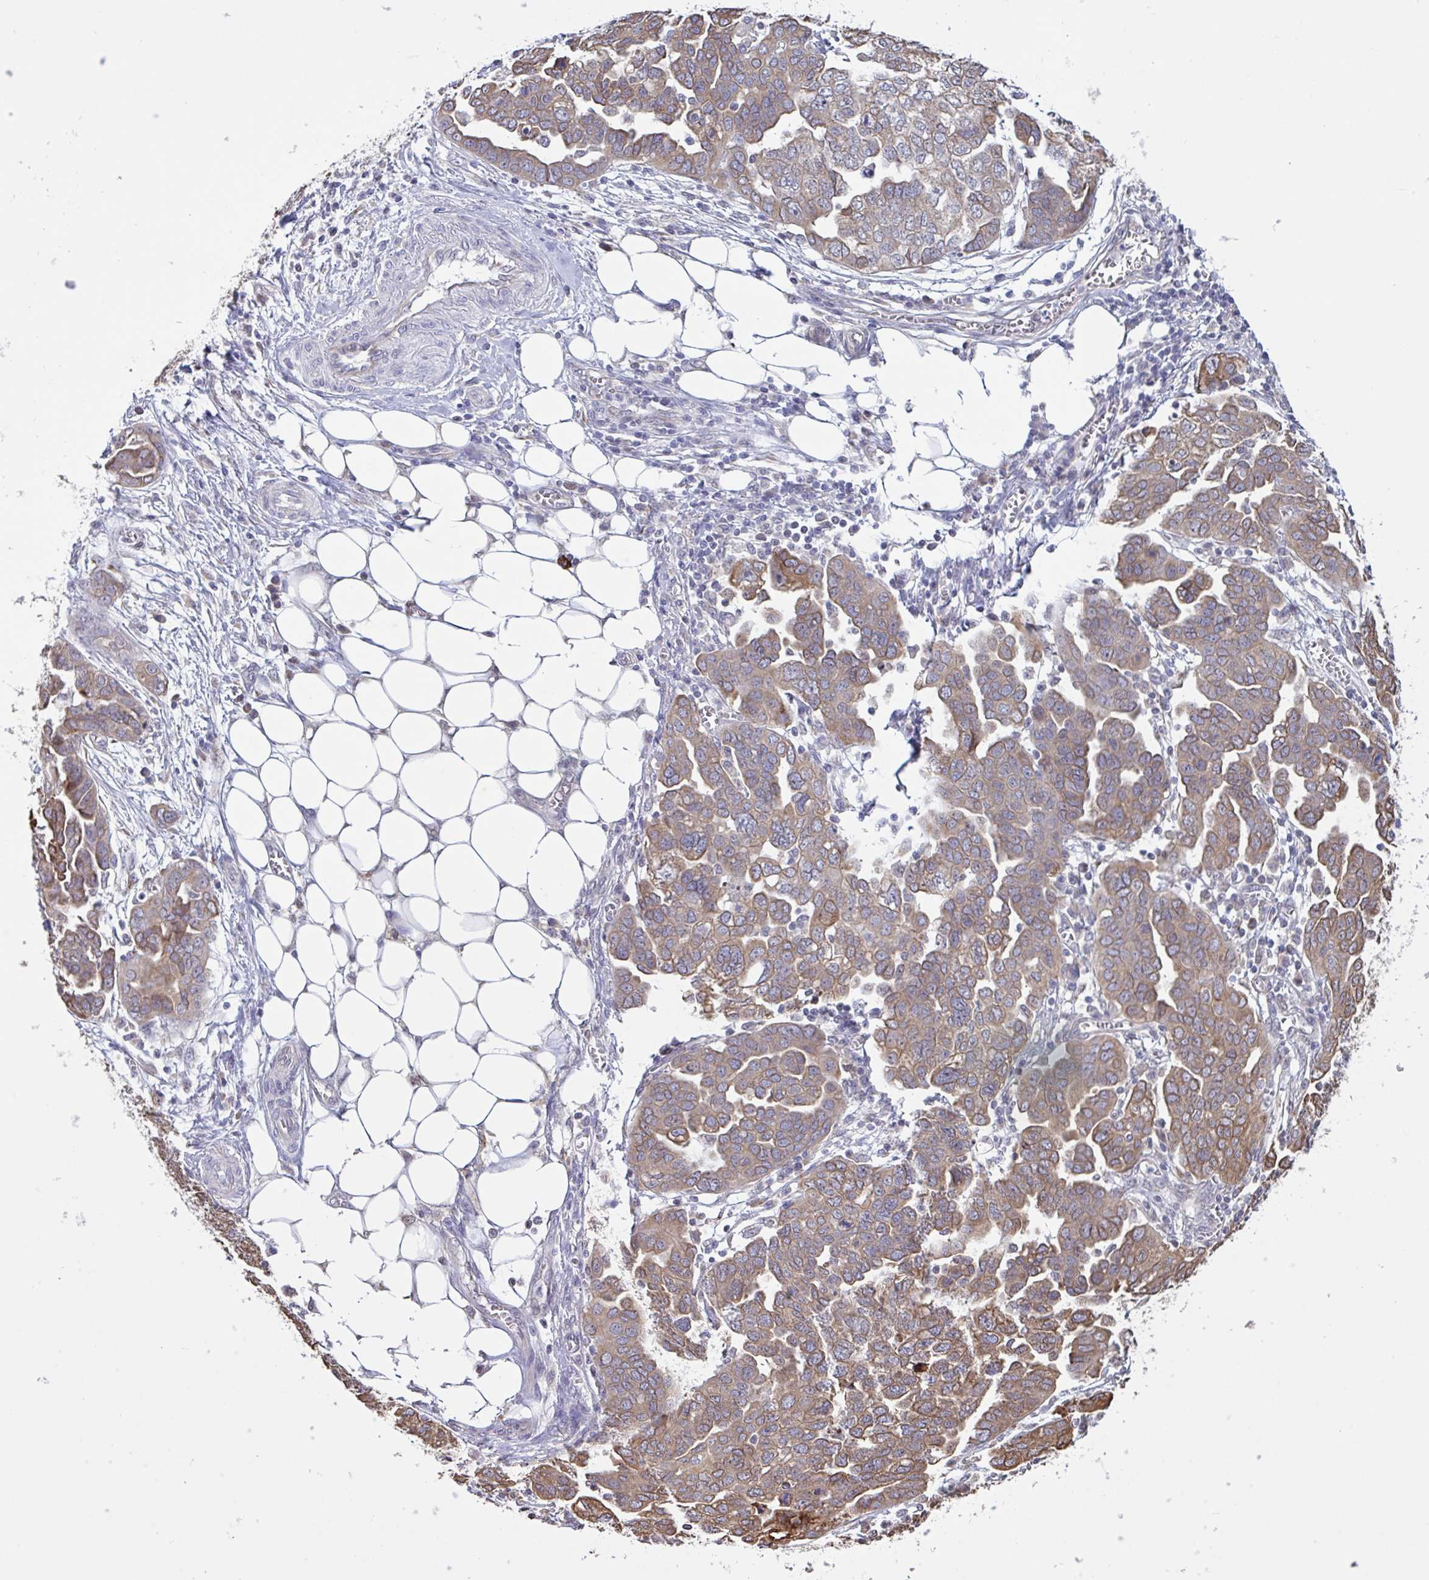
{"staining": {"intensity": "moderate", "quantity": ">75%", "location": "cytoplasmic/membranous"}, "tissue": "ovarian cancer", "cell_type": "Tumor cells", "image_type": "cancer", "snomed": [{"axis": "morphology", "description": "Cystadenocarcinoma, serous, NOS"}, {"axis": "topography", "description": "Ovary"}], "caption": "Protein analysis of ovarian cancer (serous cystadenocarcinoma) tissue reveals moderate cytoplasmic/membranous expression in about >75% of tumor cells.", "gene": "MRGPRX2", "patient": {"sex": "female", "age": 59}}